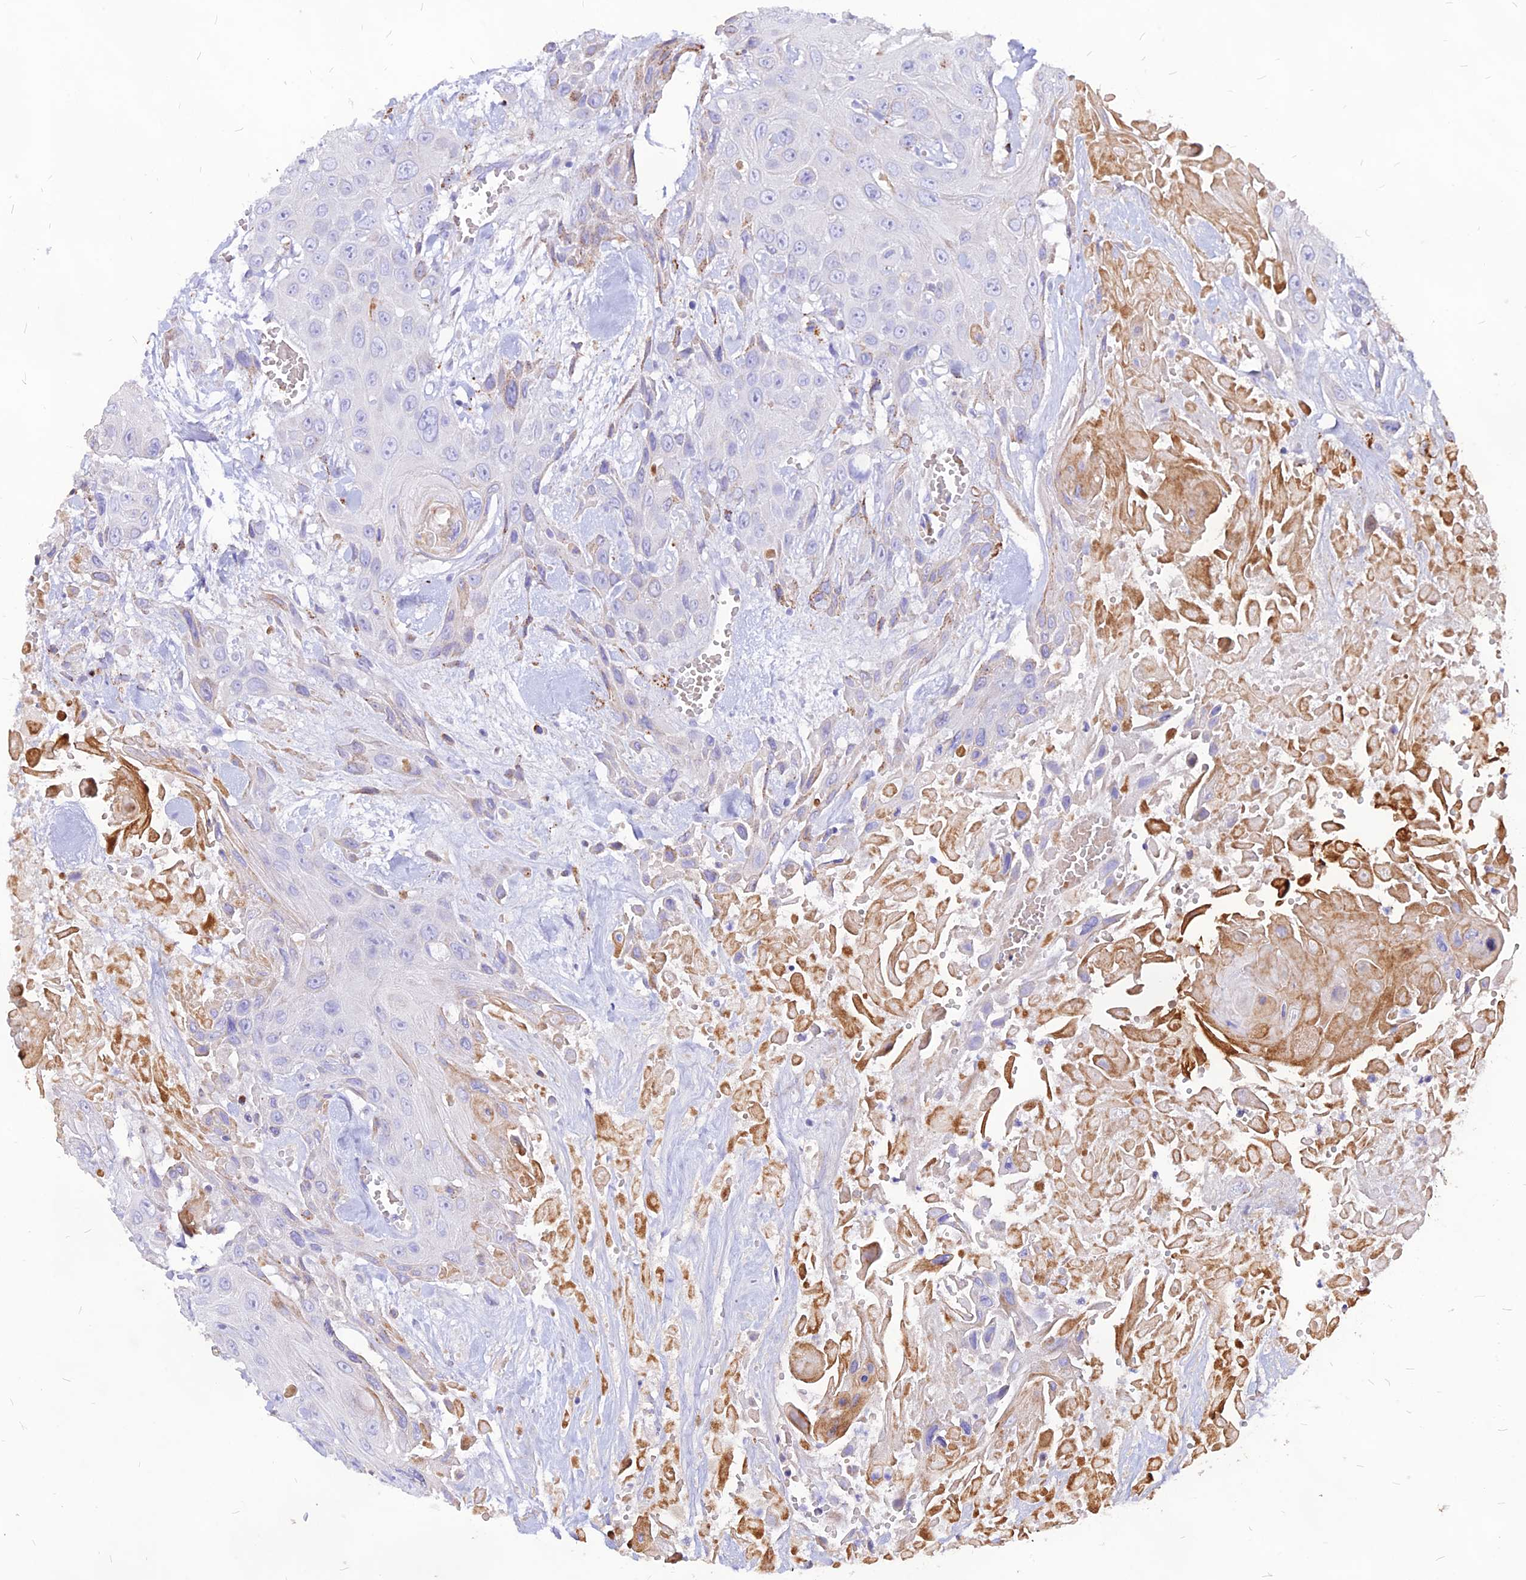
{"staining": {"intensity": "negative", "quantity": "none", "location": "none"}, "tissue": "head and neck cancer", "cell_type": "Tumor cells", "image_type": "cancer", "snomed": [{"axis": "morphology", "description": "Squamous cell carcinoma, NOS"}, {"axis": "topography", "description": "Head-Neck"}], "caption": "This is an immunohistochemistry (IHC) micrograph of squamous cell carcinoma (head and neck). There is no expression in tumor cells.", "gene": "RIMOC1", "patient": {"sex": "male", "age": 81}}